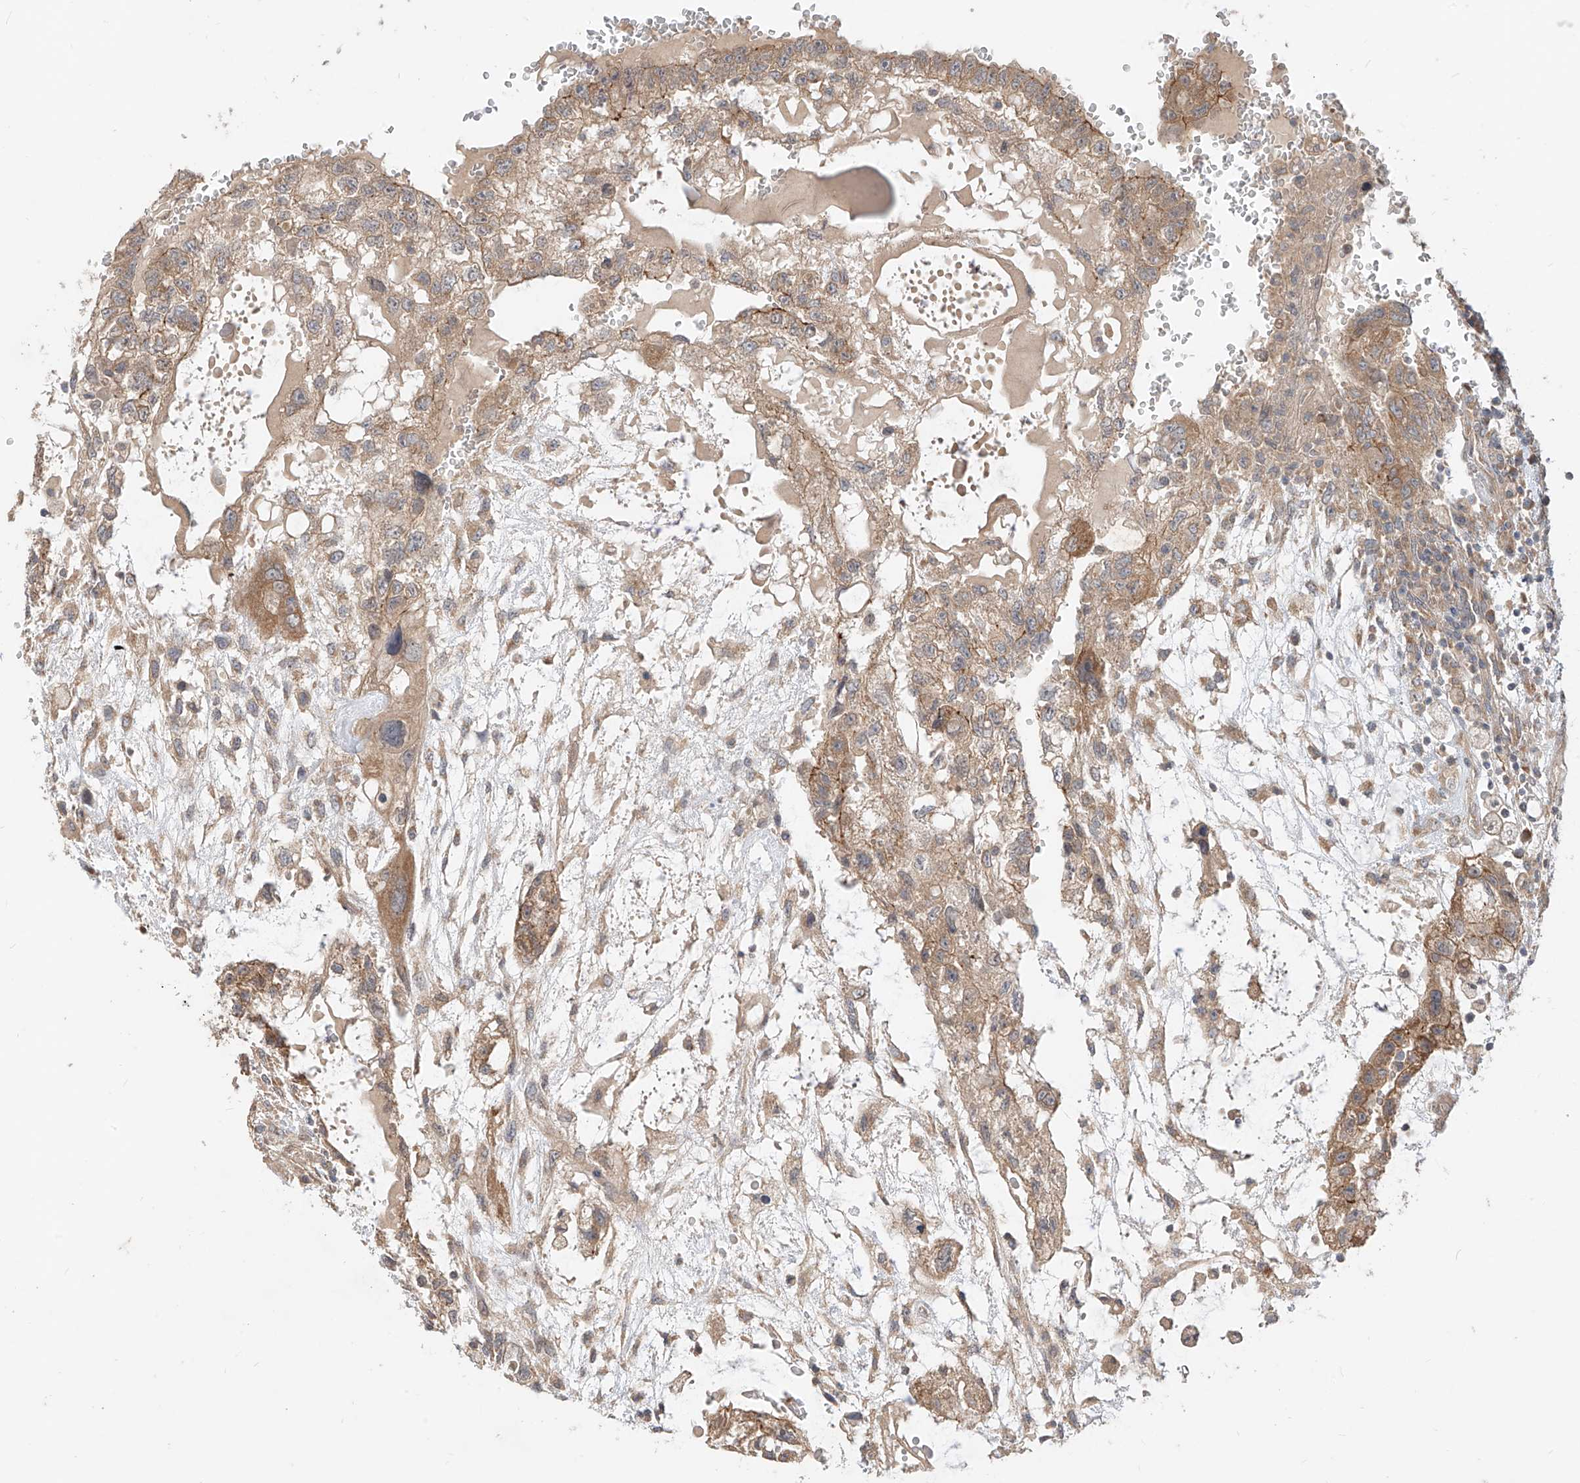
{"staining": {"intensity": "weak", "quantity": ">75%", "location": "cytoplasmic/membranous"}, "tissue": "testis cancer", "cell_type": "Tumor cells", "image_type": "cancer", "snomed": [{"axis": "morphology", "description": "Carcinoma, Embryonal, NOS"}, {"axis": "topography", "description": "Testis"}], "caption": "Protein staining demonstrates weak cytoplasmic/membranous expression in about >75% of tumor cells in testis cancer (embryonal carcinoma).", "gene": "MTUS2", "patient": {"sex": "male", "age": 36}}